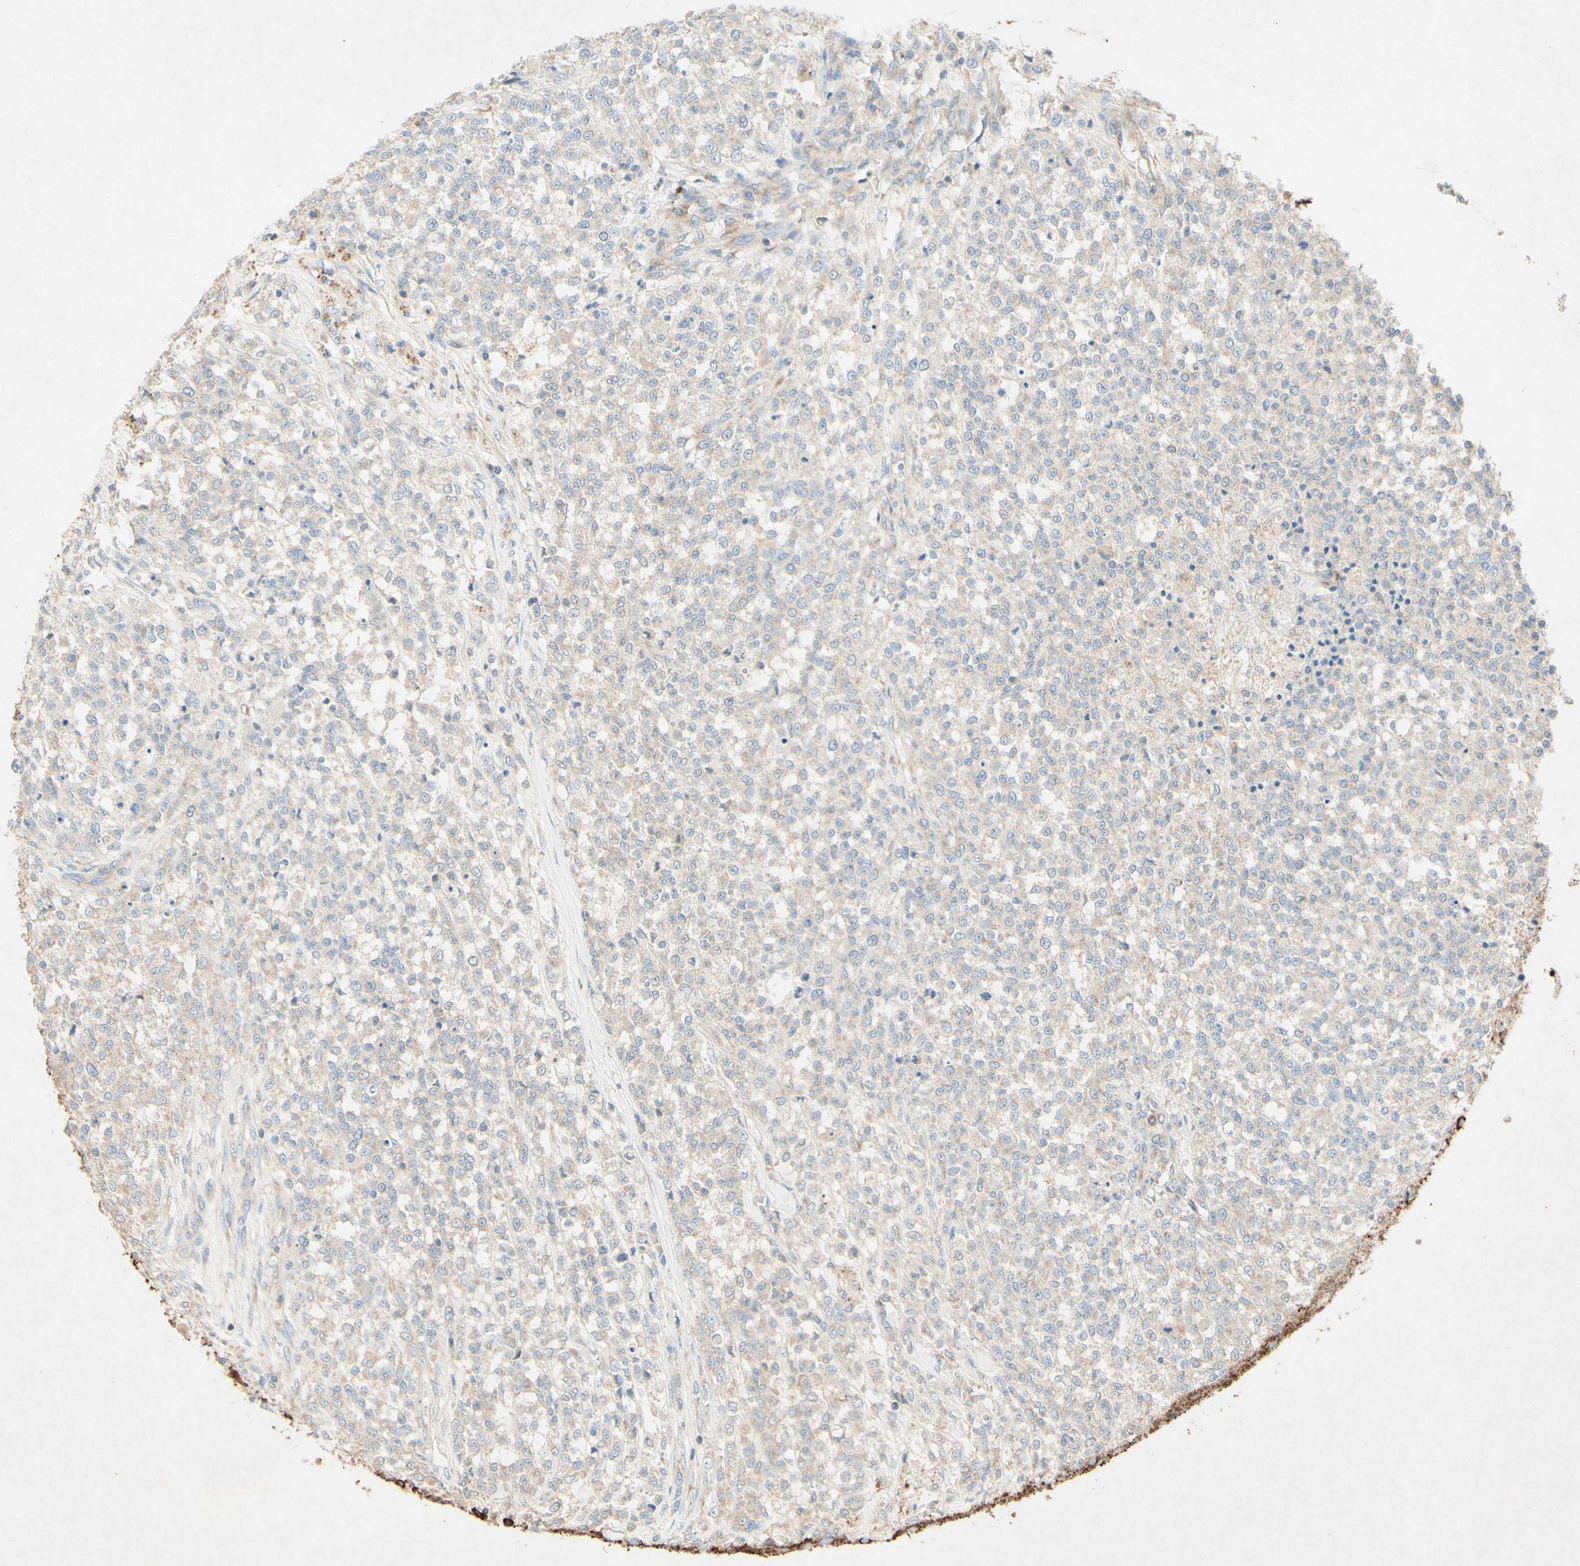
{"staining": {"intensity": "weak", "quantity": ">75%", "location": "cytoplasmic/membranous"}, "tissue": "testis cancer", "cell_type": "Tumor cells", "image_type": "cancer", "snomed": [{"axis": "morphology", "description": "Seminoma, NOS"}, {"axis": "topography", "description": "Testis"}], "caption": "Protein expression by immunohistochemistry (IHC) displays weak cytoplasmic/membranous expression in about >75% of tumor cells in testis cancer. Nuclei are stained in blue.", "gene": "MTM1", "patient": {"sex": "male", "age": 59}}